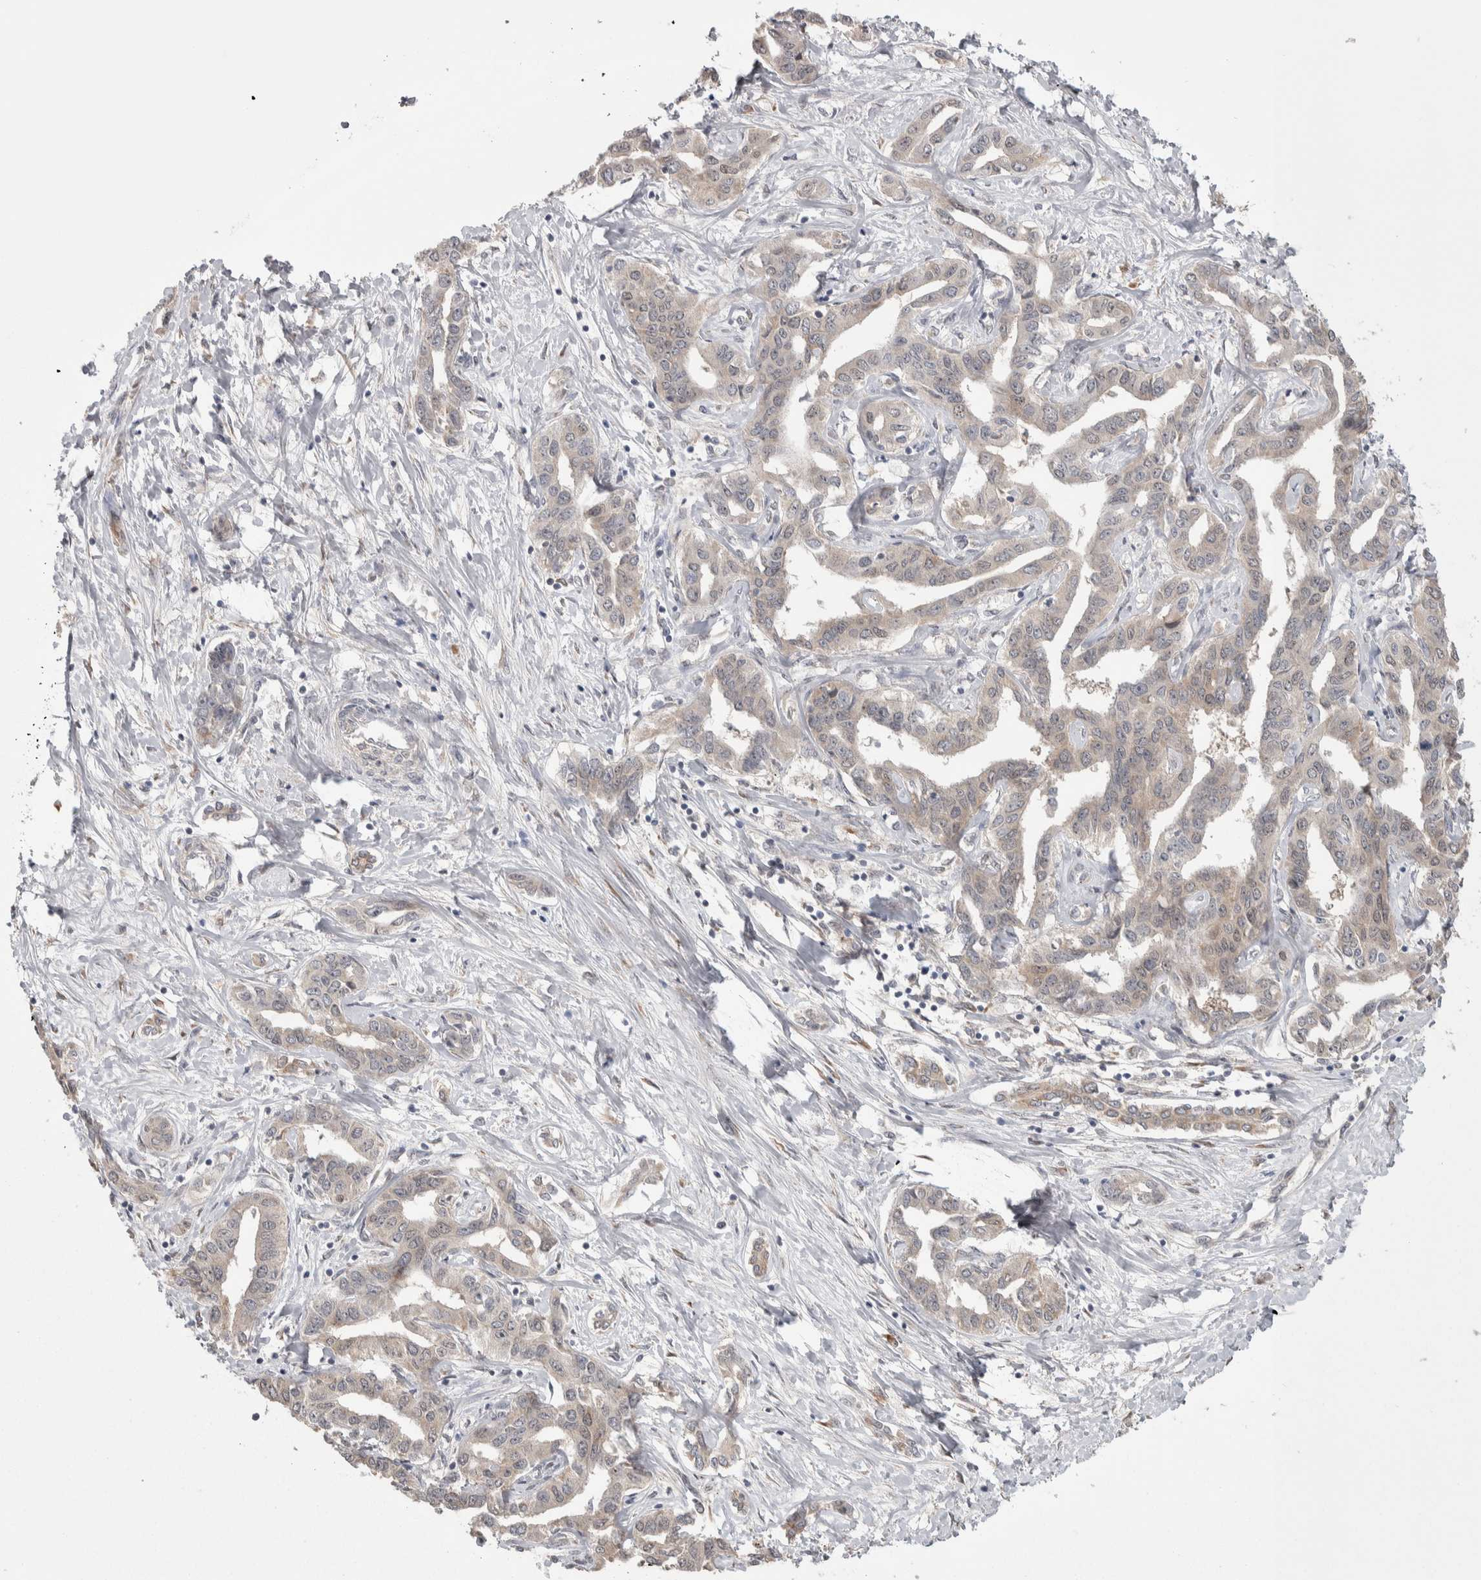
{"staining": {"intensity": "weak", "quantity": "<25%", "location": "cytoplasmic/membranous"}, "tissue": "liver cancer", "cell_type": "Tumor cells", "image_type": "cancer", "snomed": [{"axis": "morphology", "description": "Cholangiocarcinoma"}, {"axis": "topography", "description": "Liver"}], "caption": "A high-resolution micrograph shows immunohistochemistry (IHC) staining of liver cancer, which shows no significant positivity in tumor cells.", "gene": "CUL2", "patient": {"sex": "male", "age": 59}}